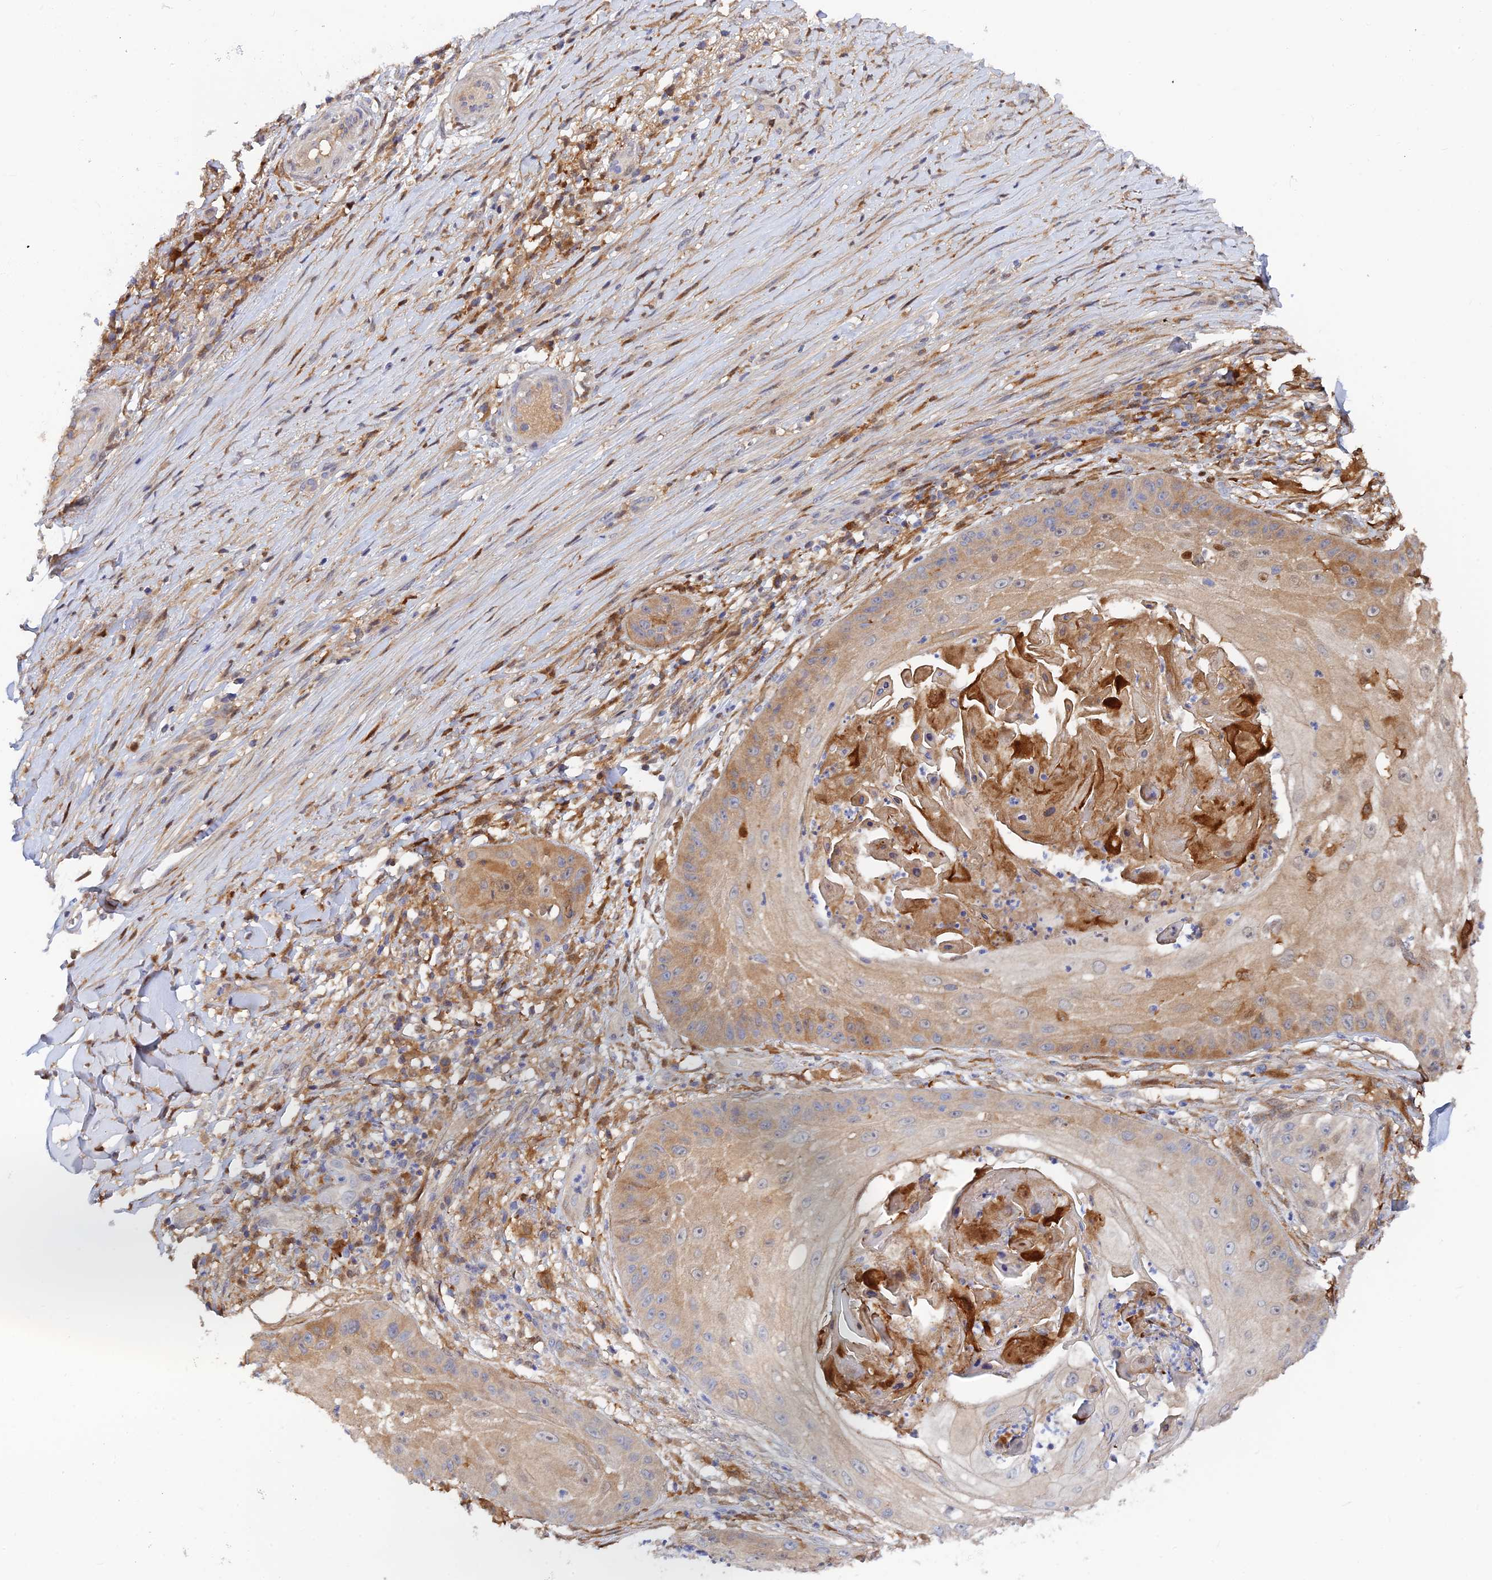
{"staining": {"intensity": "moderate", "quantity": "25%-75%", "location": "cytoplasmic/membranous"}, "tissue": "skin cancer", "cell_type": "Tumor cells", "image_type": "cancer", "snomed": [{"axis": "morphology", "description": "Squamous cell carcinoma, NOS"}, {"axis": "topography", "description": "Skin"}], "caption": "Immunohistochemical staining of human squamous cell carcinoma (skin) exhibits medium levels of moderate cytoplasmic/membranous staining in about 25%-75% of tumor cells.", "gene": "SPATA5L1", "patient": {"sex": "male", "age": 70}}